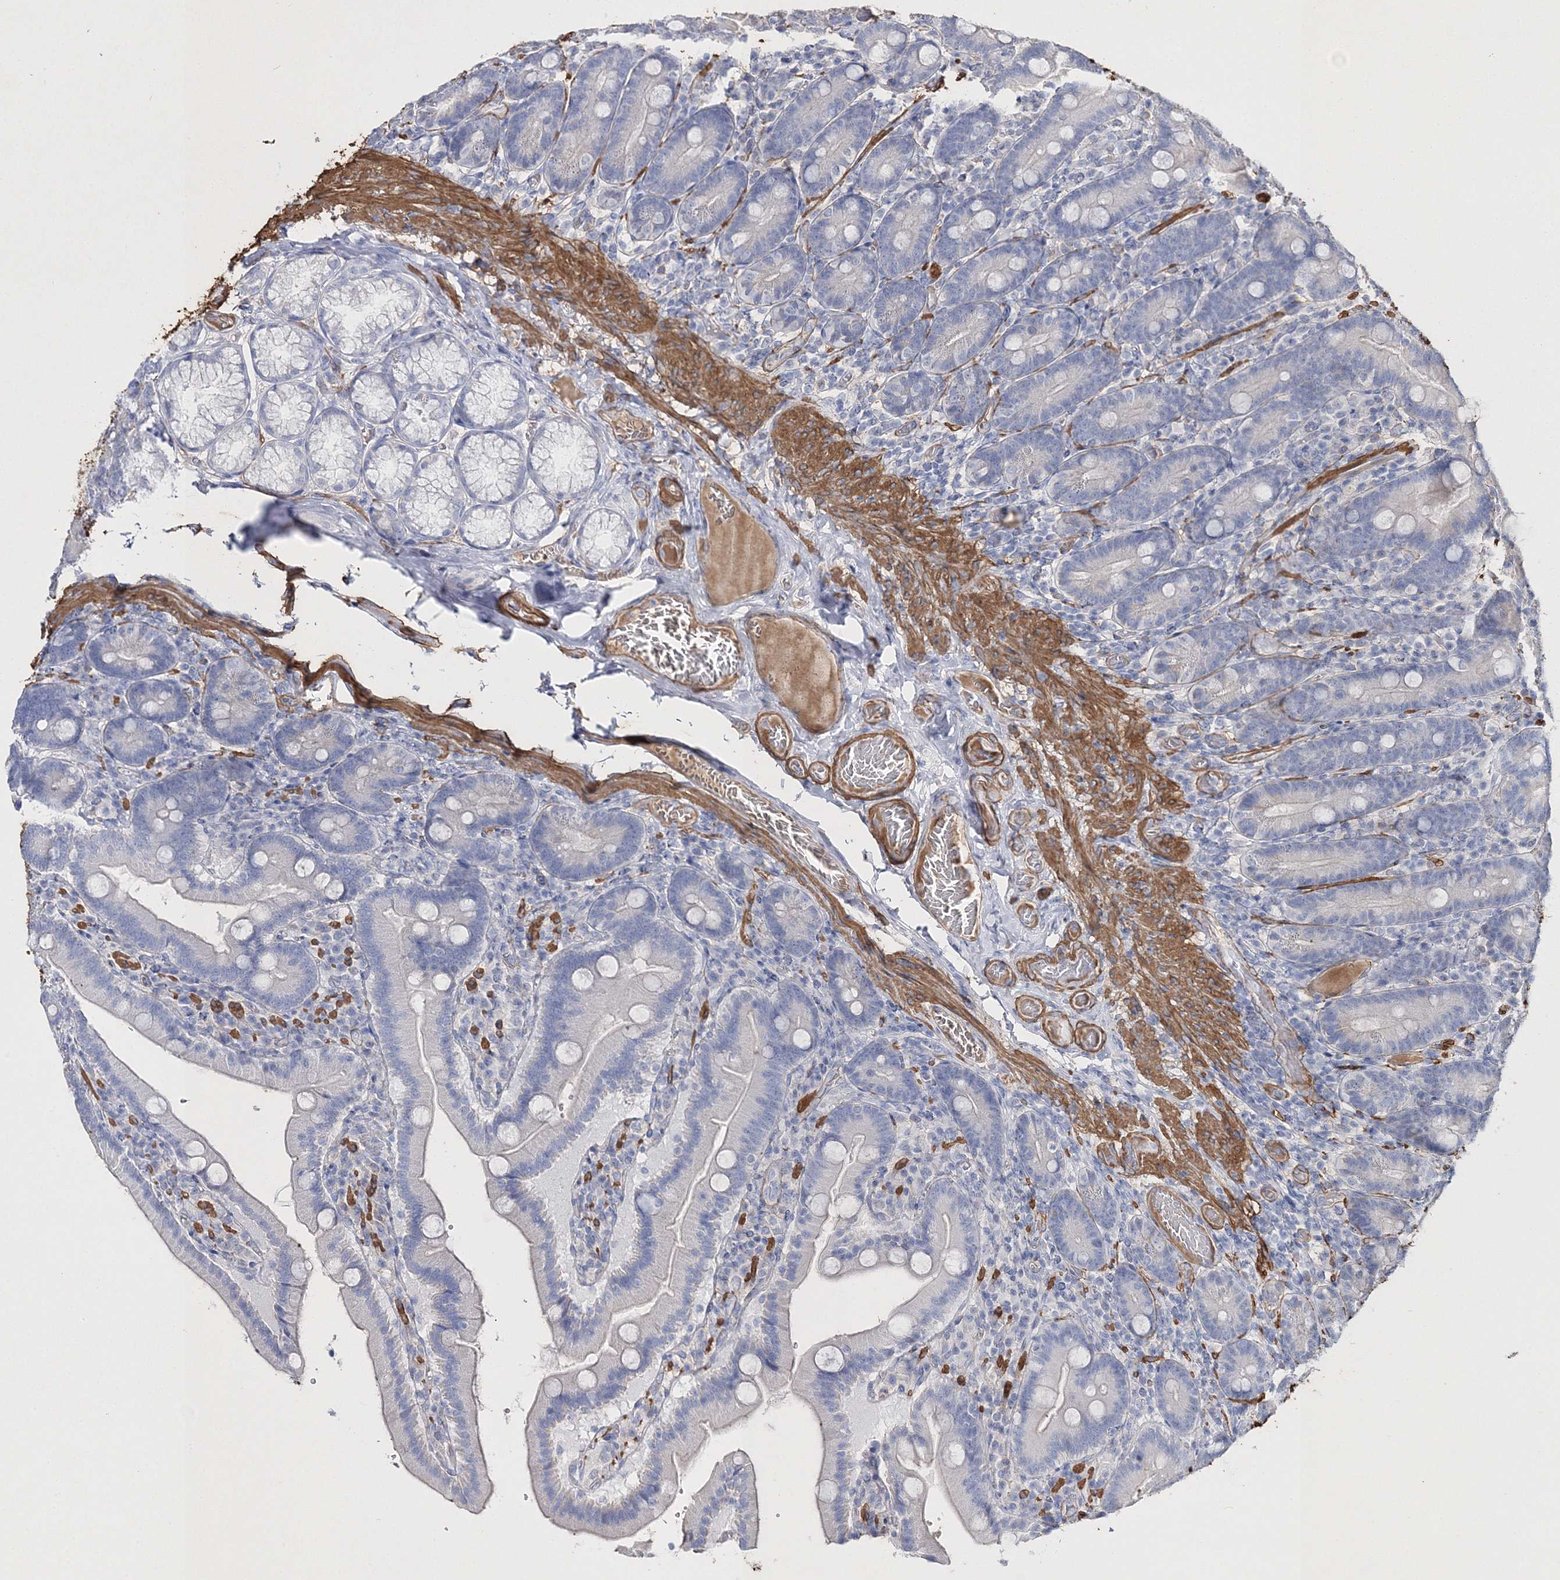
{"staining": {"intensity": "negative", "quantity": "none", "location": "none"}, "tissue": "duodenum", "cell_type": "Glandular cells", "image_type": "normal", "snomed": [{"axis": "morphology", "description": "Normal tissue, NOS"}, {"axis": "topography", "description": "Duodenum"}], "caption": "Duodenum stained for a protein using immunohistochemistry (IHC) shows no staining glandular cells.", "gene": "RTN2", "patient": {"sex": "female", "age": 62}}